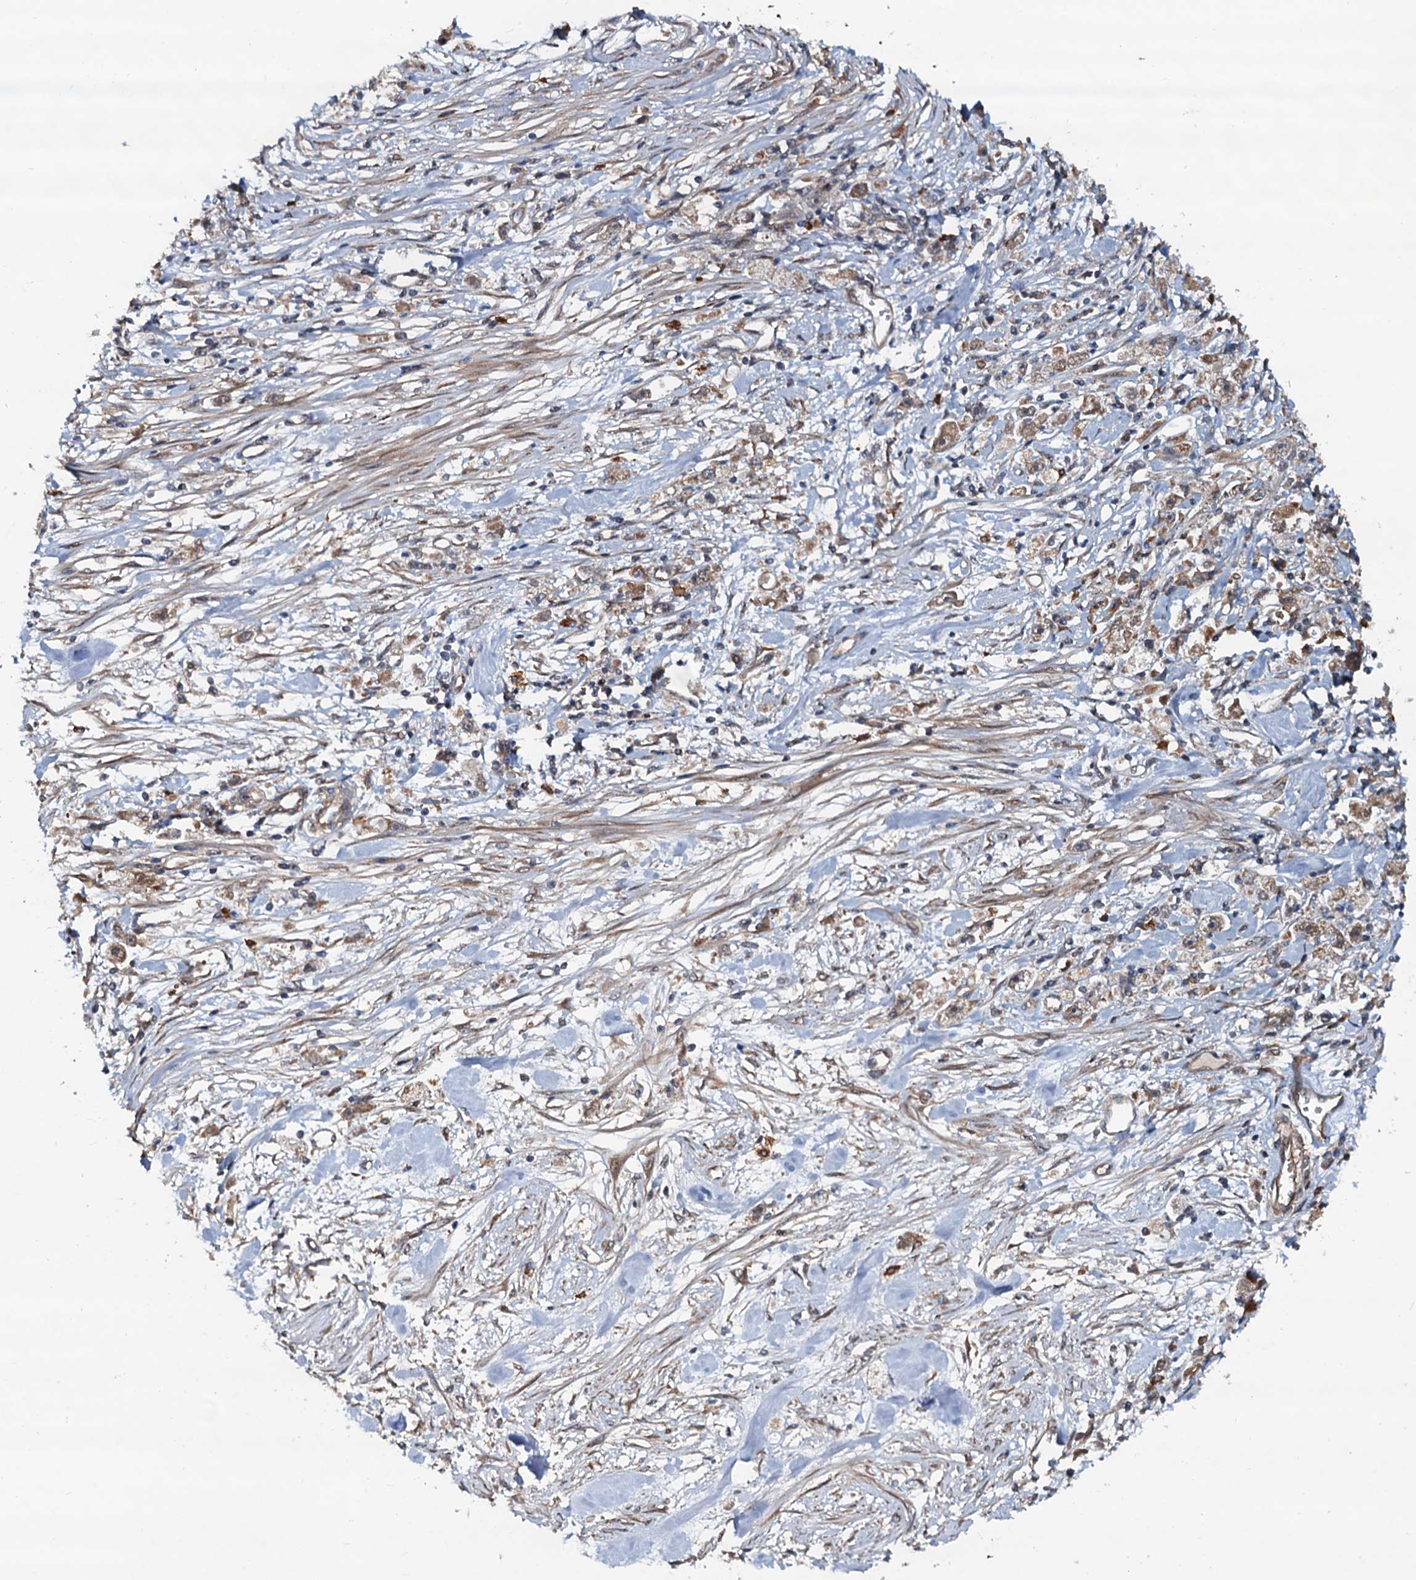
{"staining": {"intensity": "weak", "quantity": ">75%", "location": "cytoplasmic/membranous"}, "tissue": "stomach cancer", "cell_type": "Tumor cells", "image_type": "cancer", "snomed": [{"axis": "morphology", "description": "Adenocarcinoma, NOS"}, {"axis": "topography", "description": "Stomach"}], "caption": "Stomach cancer (adenocarcinoma) tissue shows weak cytoplasmic/membranous expression in approximately >75% of tumor cells", "gene": "AAGAB", "patient": {"sex": "female", "age": 59}}